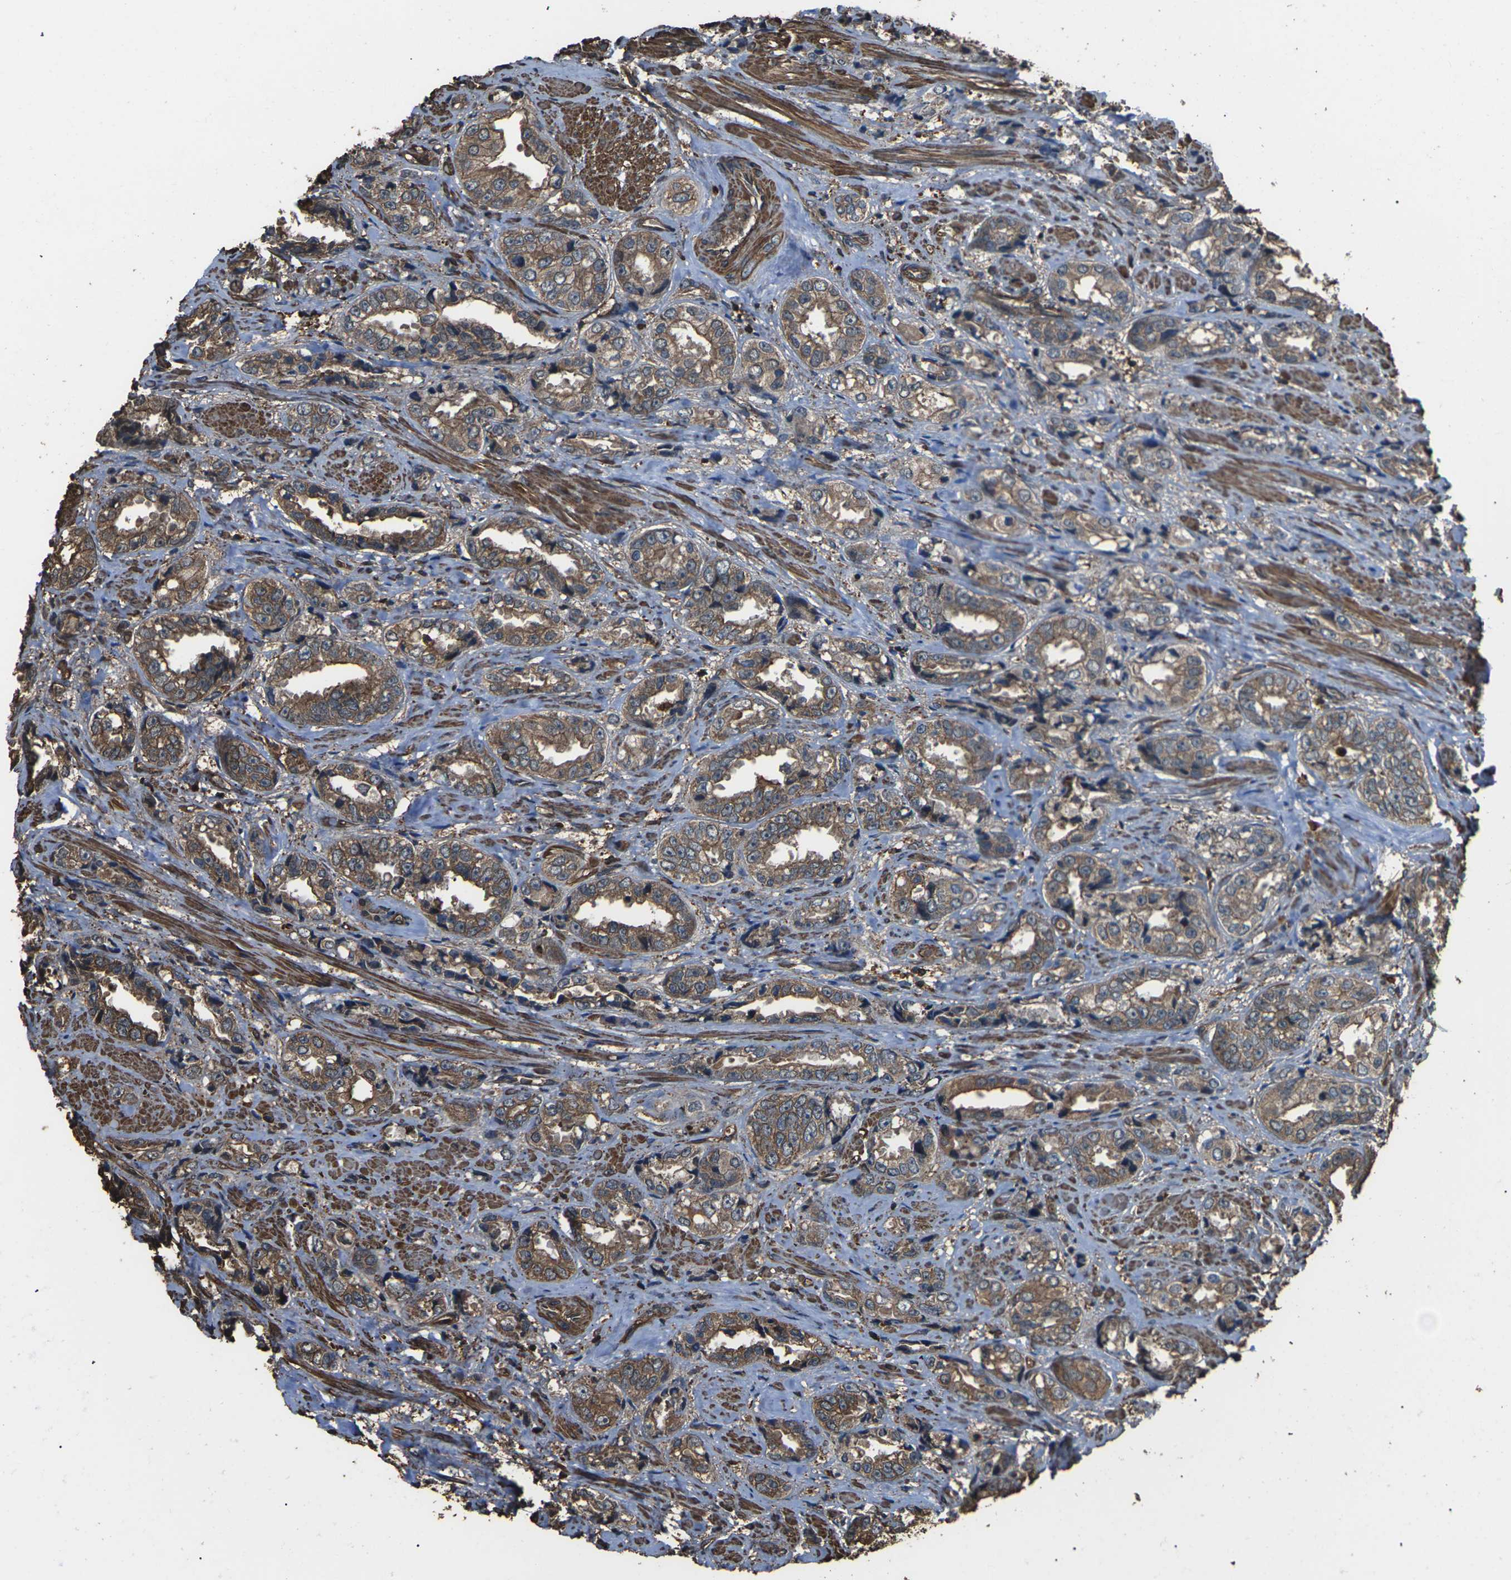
{"staining": {"intensity": "moderate", "quantity": ">75%", "location": "cytoplasmic/membranous"}, "tissue": "prostate cancer", "cell_type": "Tumor cells", "image_type": "cancer", "snomed": [{"axis": "morphology", "description": "Adenocarcinoma, High grade"}, {"axis": "topography", "description": "Prostate"}], "caption": "Protein expression by immunohistochemistry (IHC) displays moderate cytoplasmic/membranous staining in approximately >75% of tumor cells in prostate cancer (adenocarcinoma (high-grade)).", "gene": "DHPS", "patient": {"sex": "male", "age": 61}}